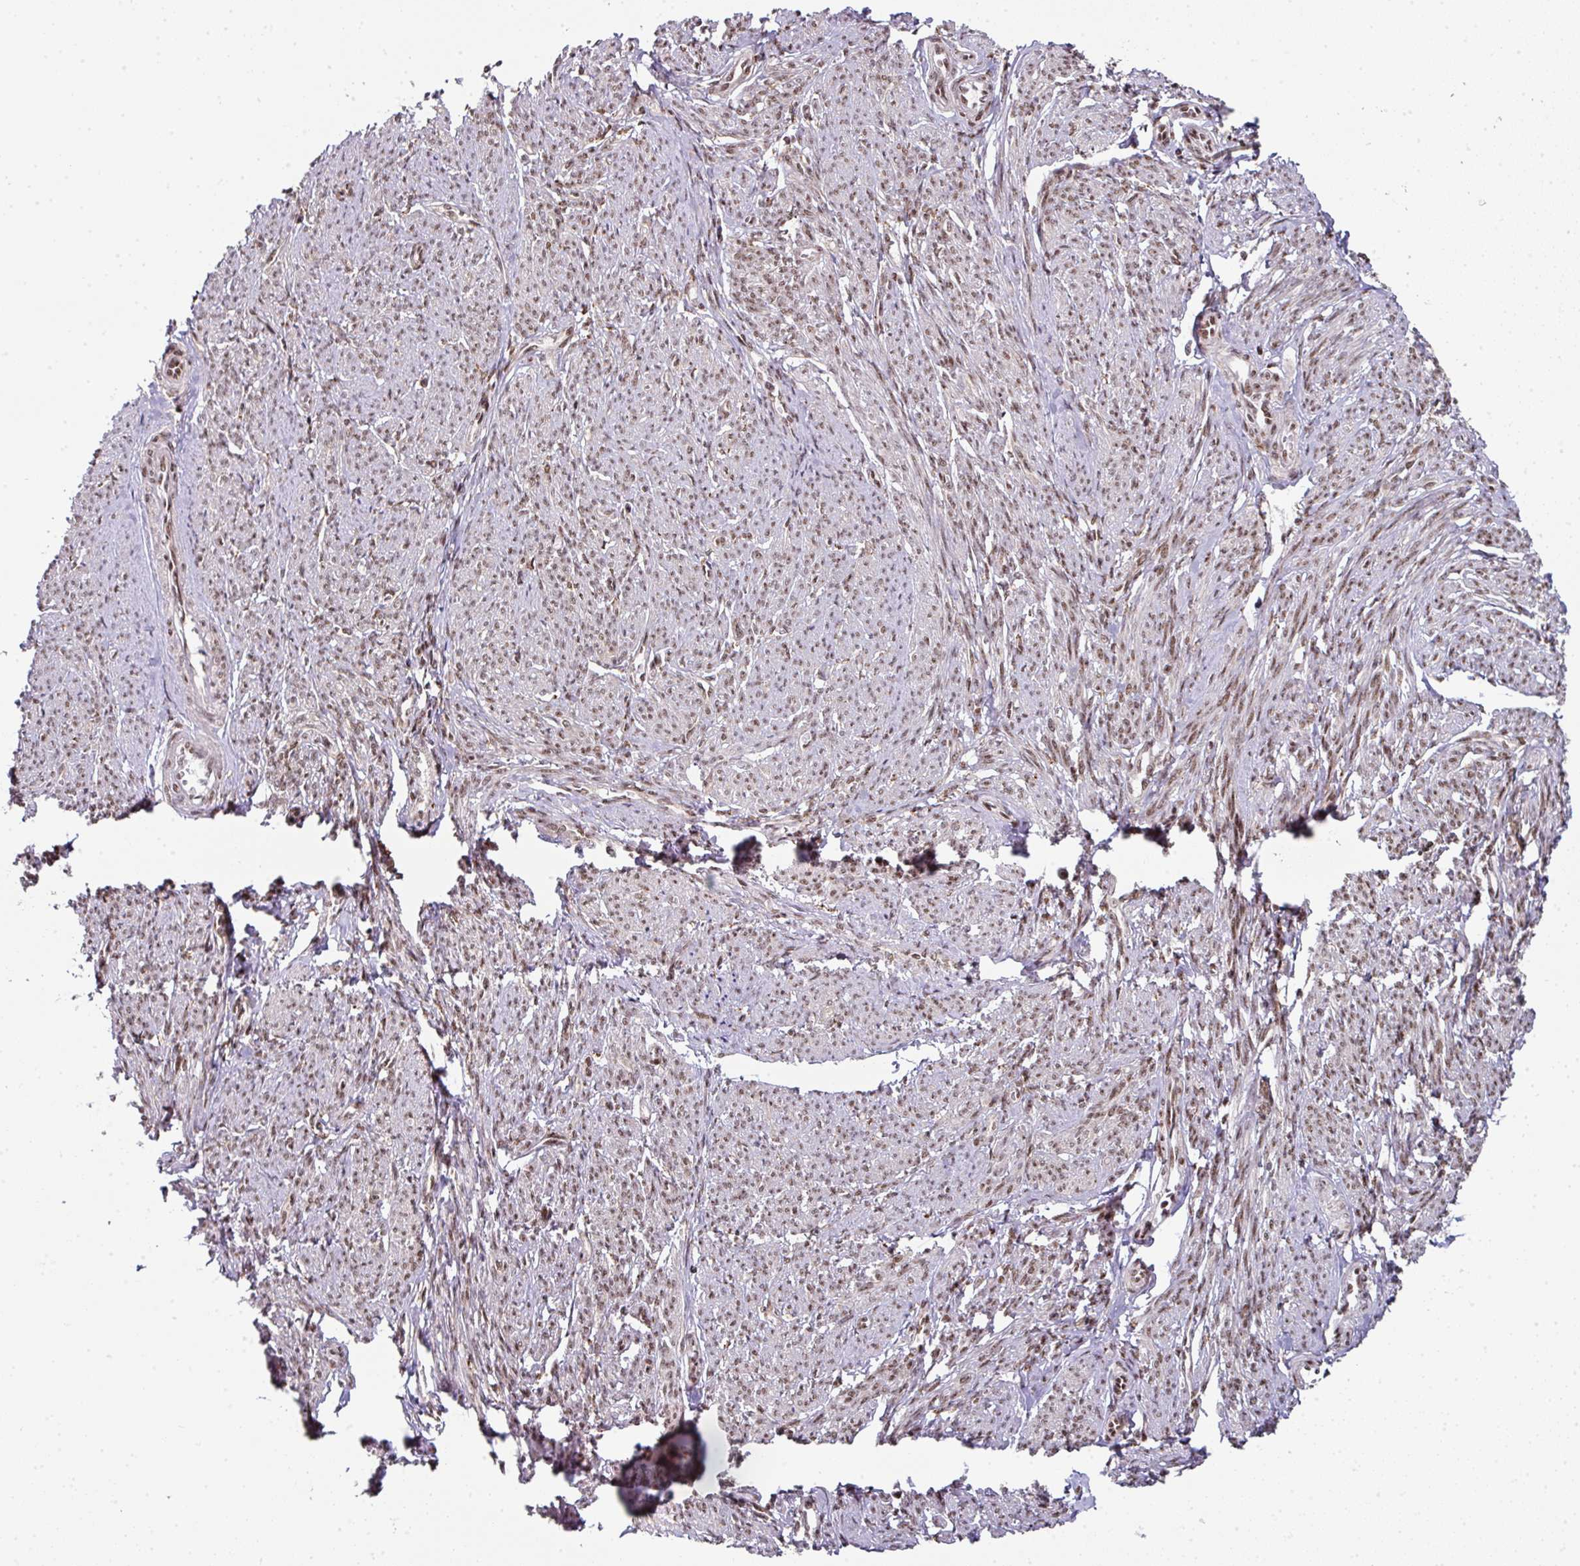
{"staining": {"intensity": "moderate", "quantity": ">75%", "location": "nuclear"}, "tissue": "smooth muscle", "cell_type": "Smooth muscle cells", "image_type": "normal", "snomed": [{"axis": "morphology", "description": "Normal tissue, NOS"}, {"axis": "topography", "description": "Smooth muscle"}], "caption": "Immunohistochemical staining of benign human smooth muscle displays >75% levels of moderate nuclear protein positivity in approximately >75% of smooth muscle cells.", "gene": "NFYA", "patient": {"sex": "female", "age": 65}}